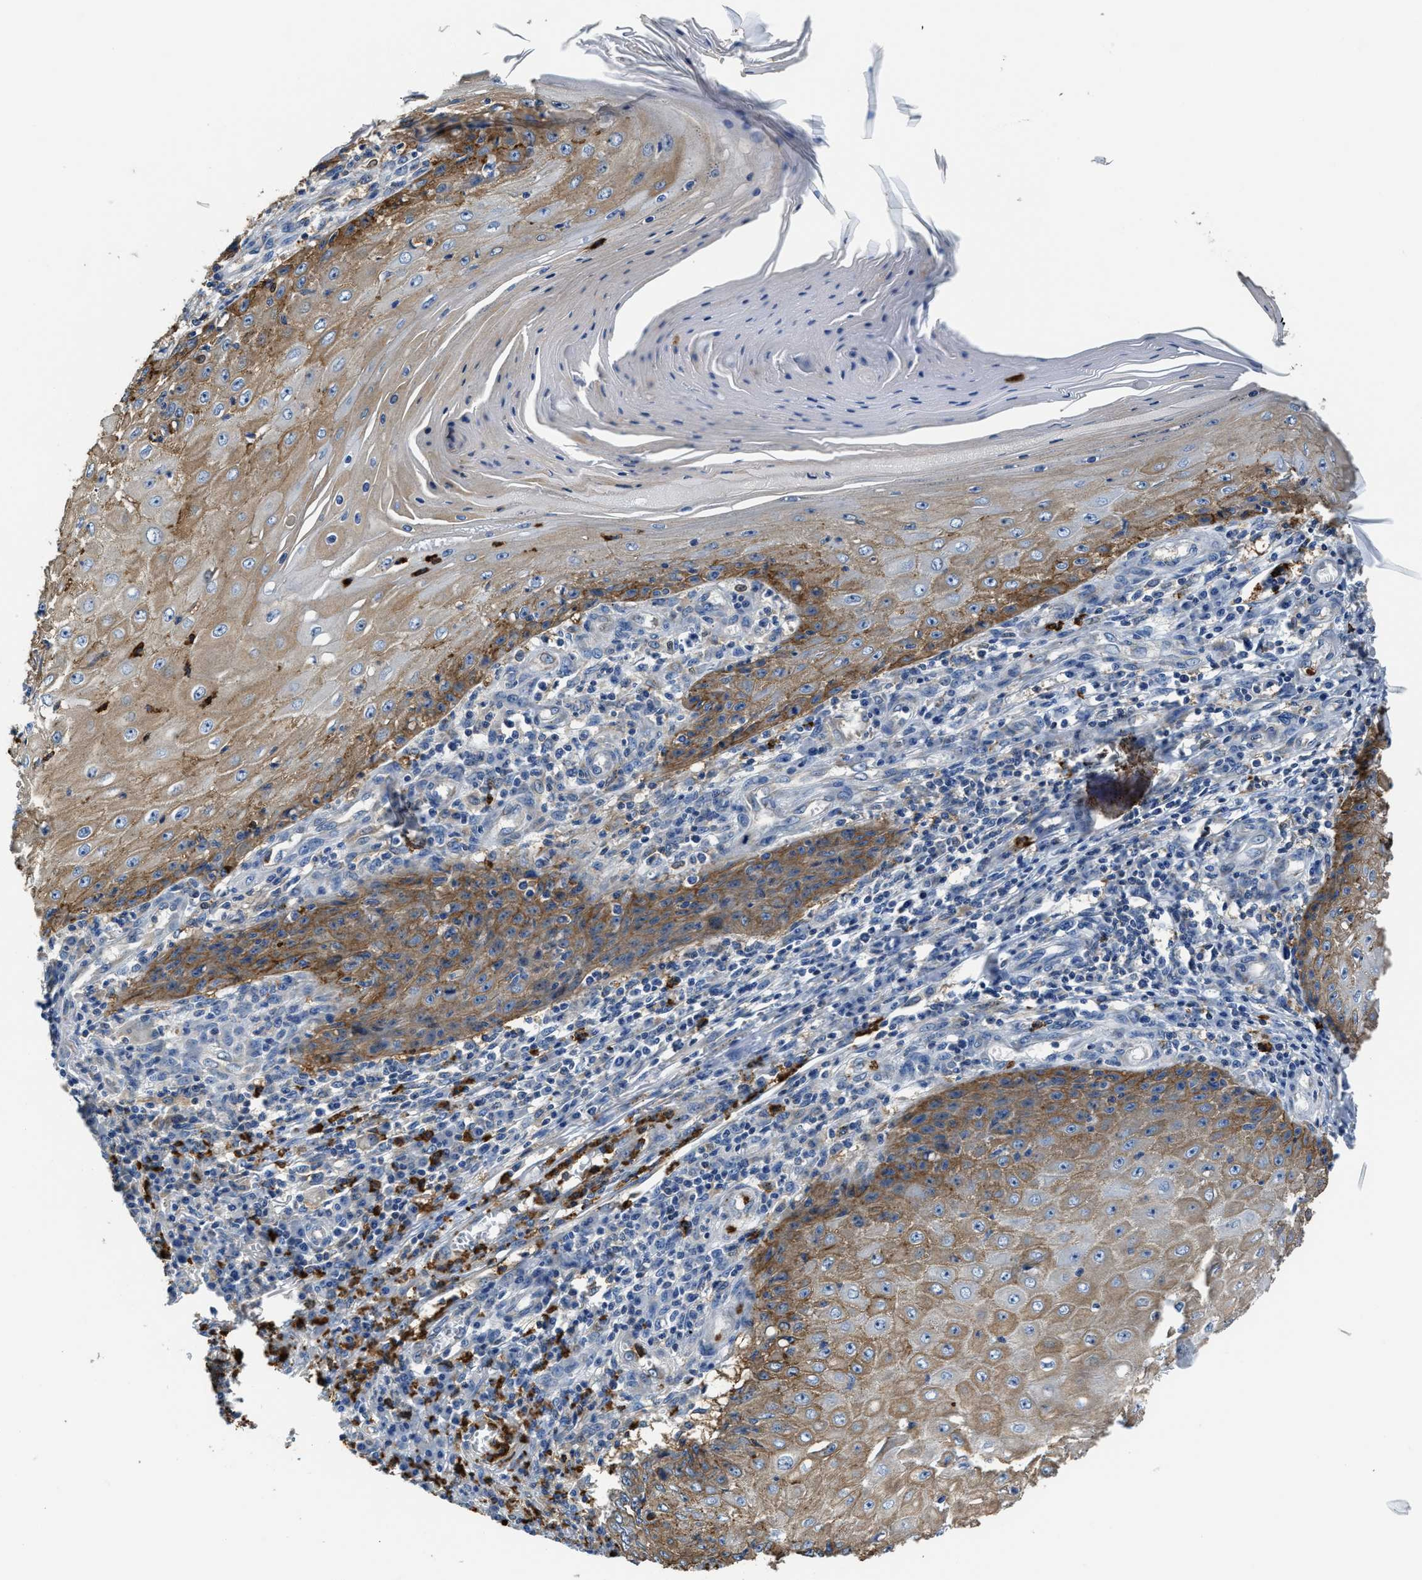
{"staining": {"intensity": "moderate", "quantity": ">75%", "location": "cytoplasmic/membranous"}, "tissue": "skin cancer", "cell_type": "Tumor cells", "image_type": "cancer", "snomed": [{"axis": "morphology", "description": "Squamous cell carcinoma, NOS"}, {"axis": "topography", "description": "Skin"}], "caption": "Immunohistochemical staining of human skin squamous cell carcinoma displays medium levels of moderate cytoplasmic/membranous staining in approximately >75% of tumor cells.", "gene": "TRAF6", "patient": {"sex": "female", "age": 73}}